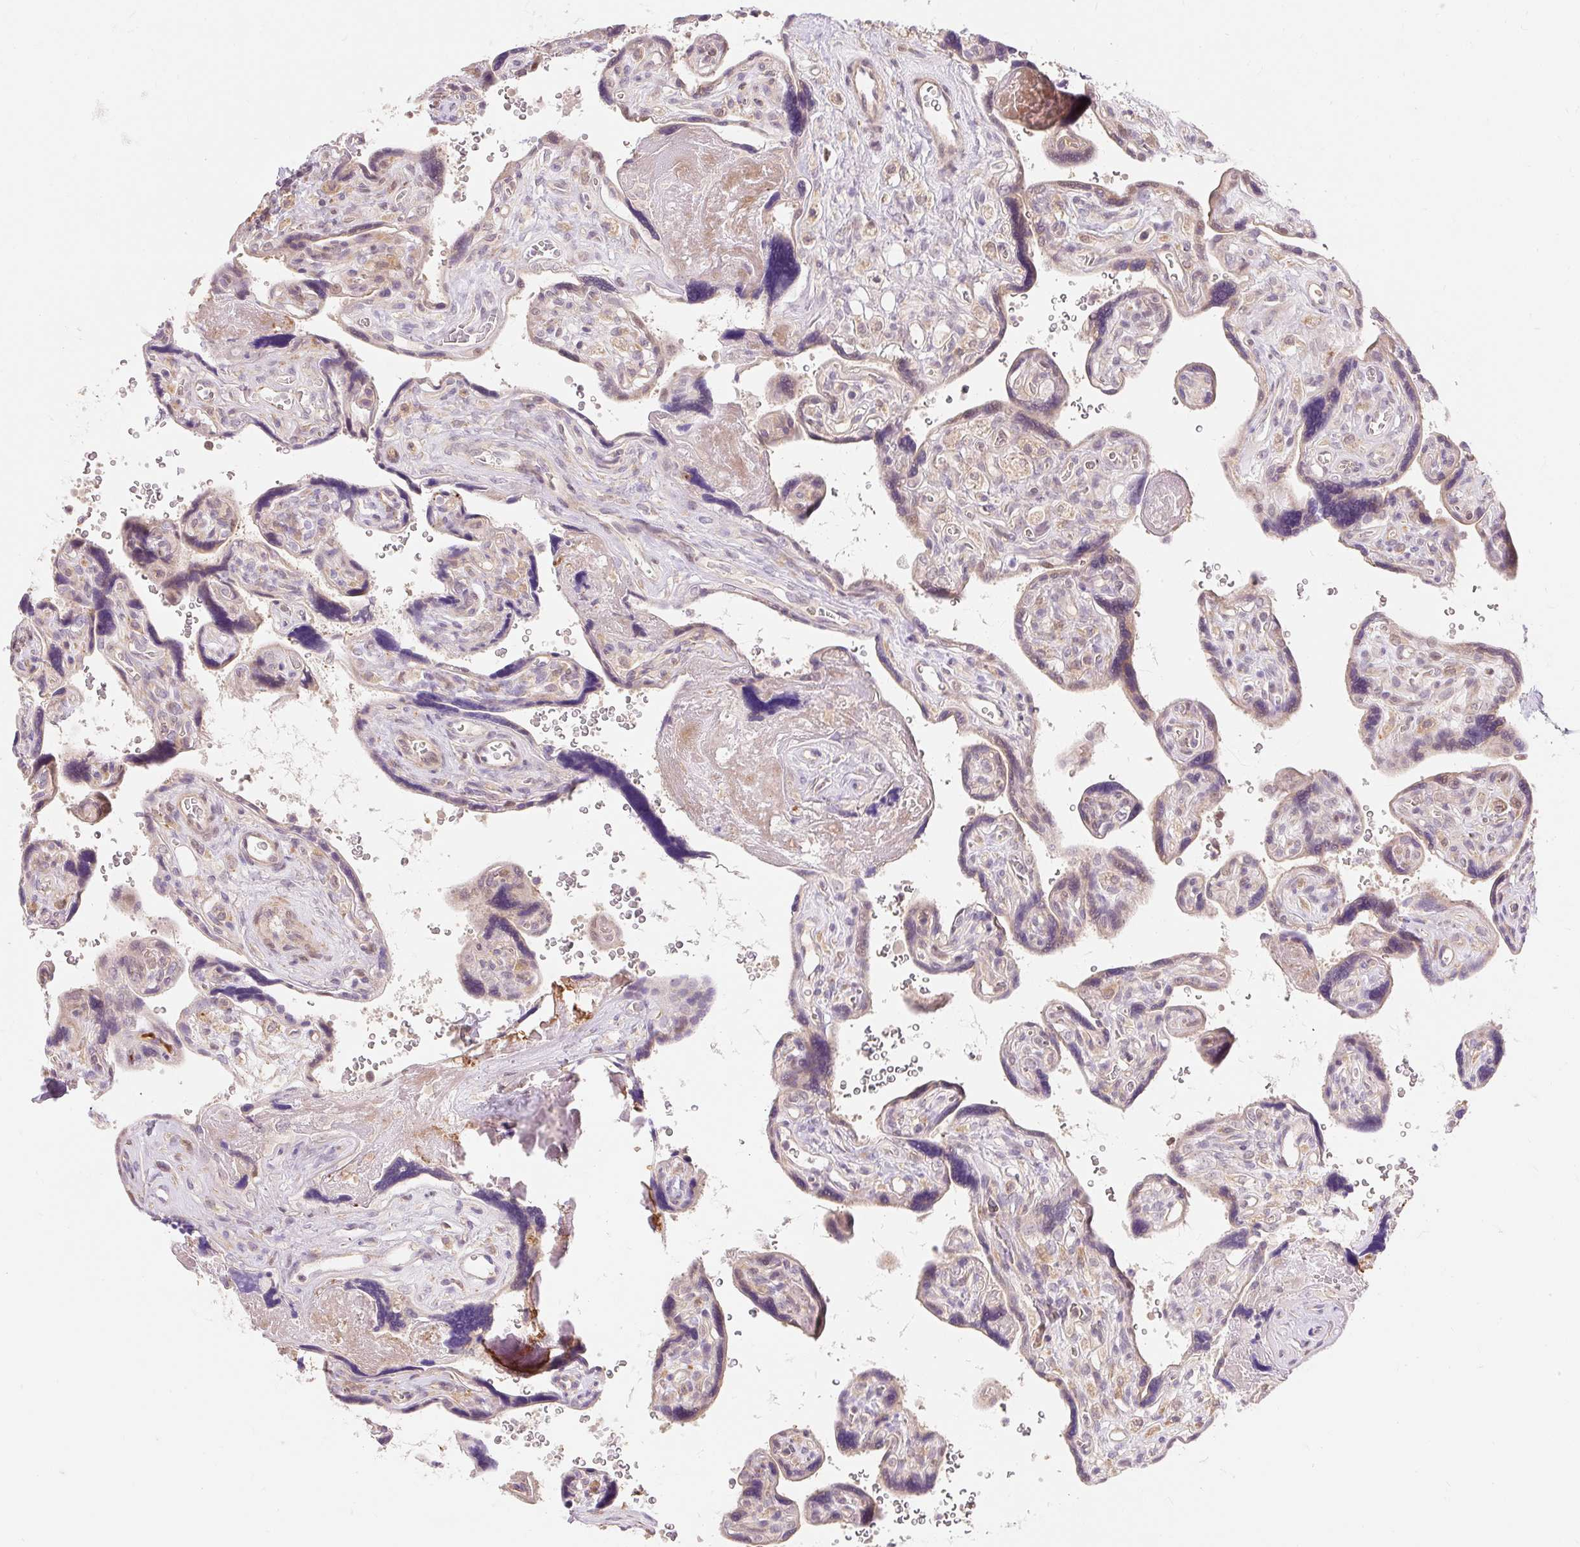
{"staining": {"intensity": "weak", "quantity": "25%-75%", "location": "cytoplasmic/membranous,nuclear"}, "tissue": "placenta", "cell_type": "Trophoblastic cells", "image_type": "normal", "snomed": [{"axis": "morphology", "description": "Normal tissue, NOS"}, {"axis": "topography", "description": "Placenta"}], "caption": "This micrograph demonstrates normal placenta stained with immunohistochemistry (IHC) to label a protein in brown. The cytoplasmic/membranous,nuclear of trophoblastic cells show weak positivity for the protein. Nuclei are counter-stained blue.", "gene": "EMC10", "patient": {"sex": "female", "age": 39}}